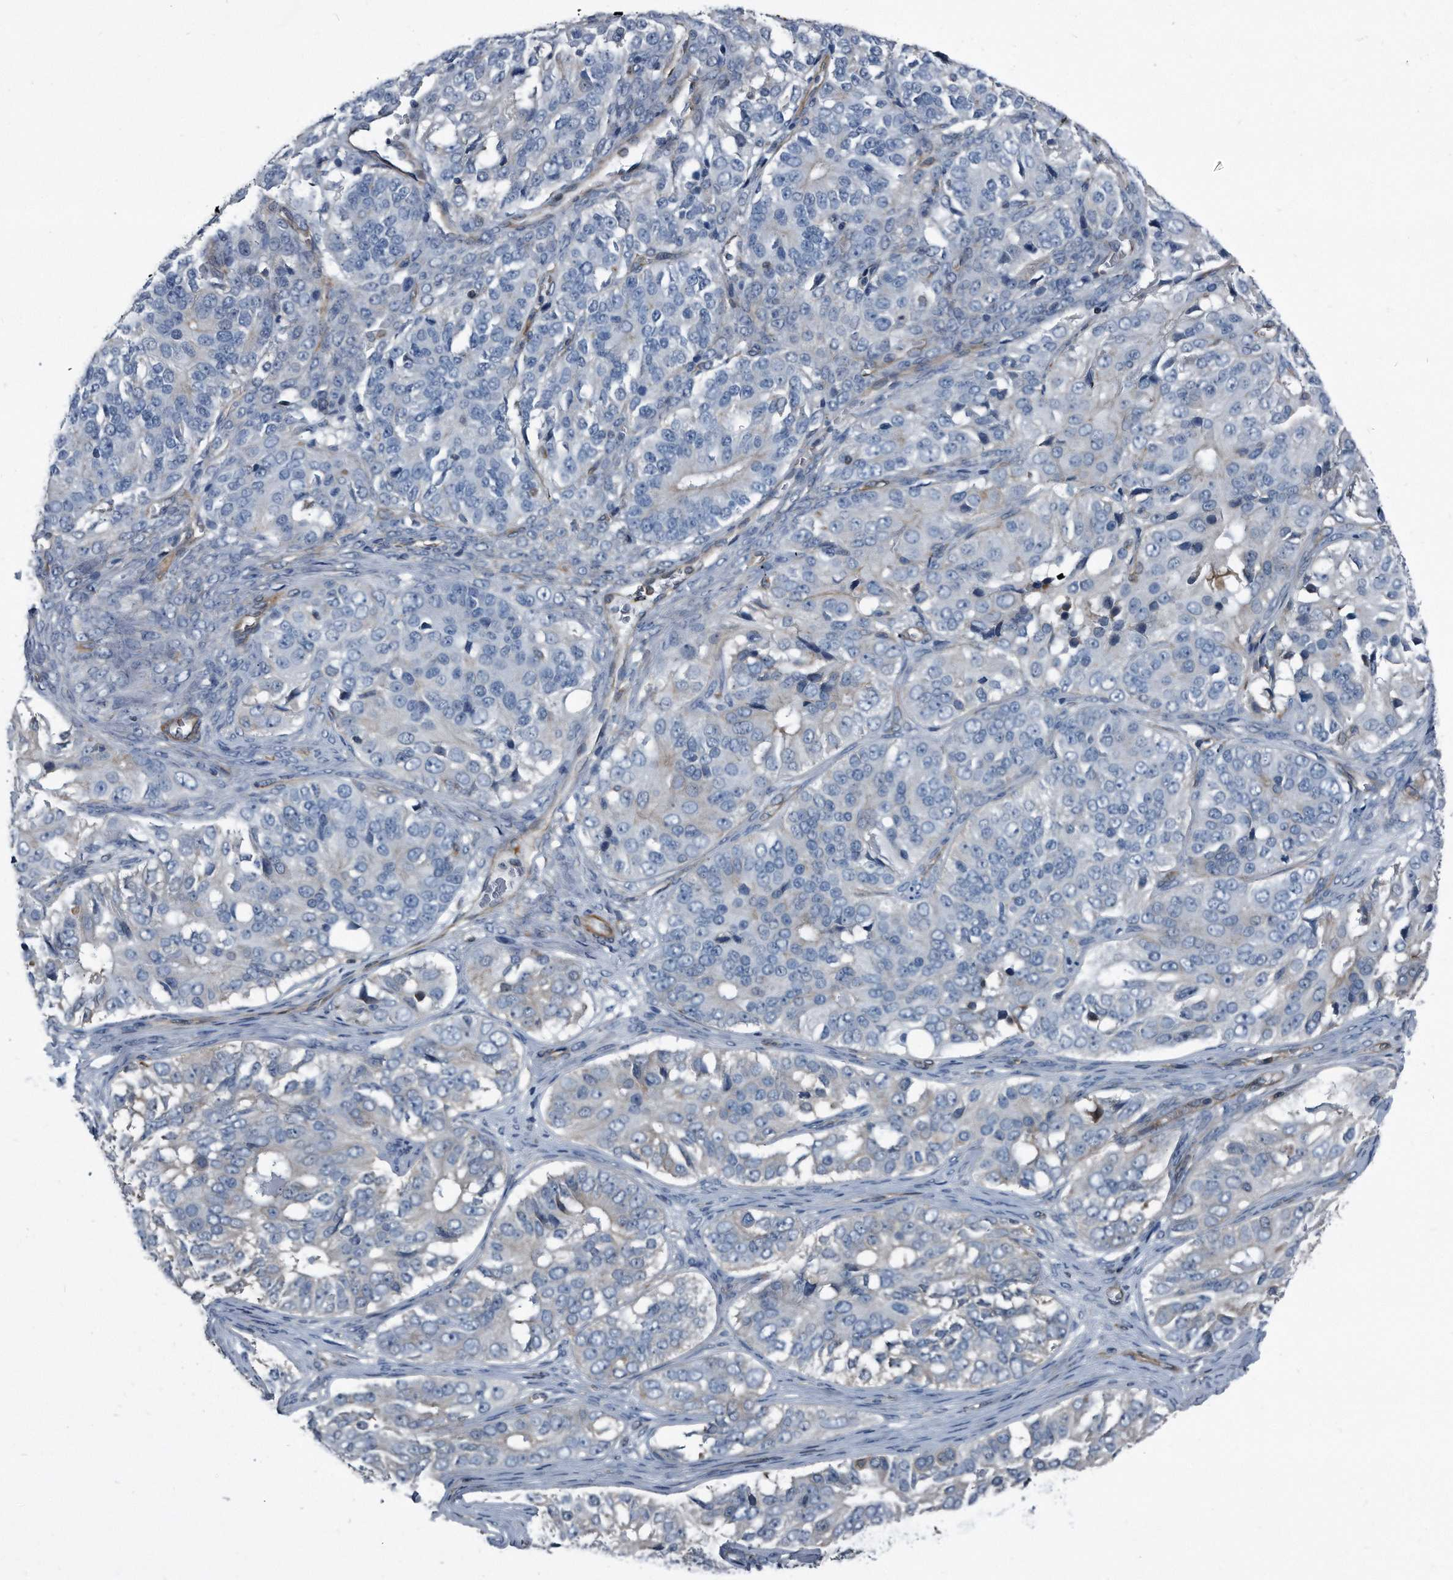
{"staining": {"intensity": "negative", "quantity": "none", "location": "none"}, "tissue": "ovarian cancer", "cell_type": "Tumor cells", "image_type": "cancer", "snomed": [{"axis": "morphology", "description": "Carcinoma, endometroid"}, {"axis": "topography", "description": "Ovary"}], "caption": "Ovarian cancer (endometroid carcinoma) stained for a protein using immunohistochemistry displays no positivity tumor cells.", "gene": "PLEC", "patient": {"sex": "female", "age": 51}}